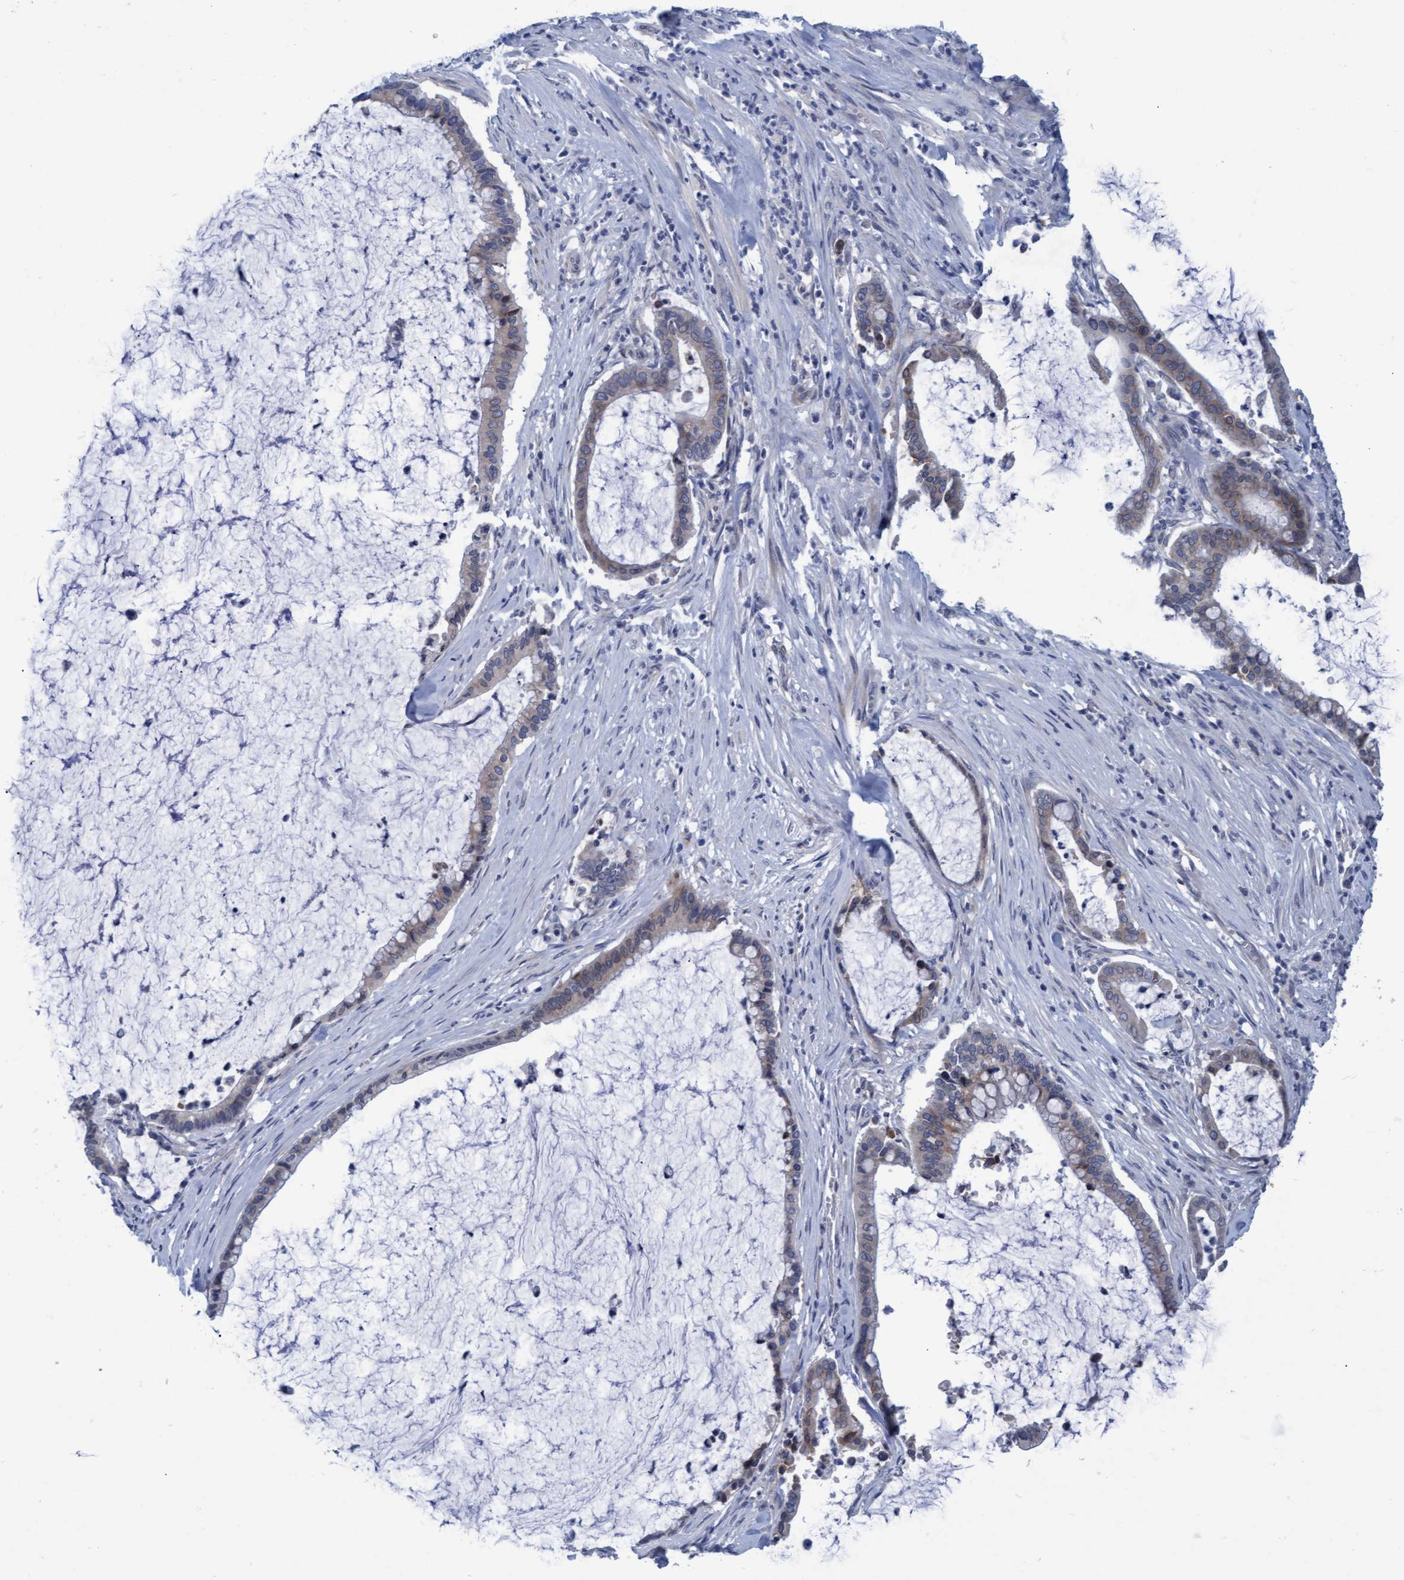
{"staining": {"intensity": "weak", "quantity": "25%-75%", "location": "cytoplasmic/membranous"}, "tissue": "pancreatic cancer", "cell_type": "Tumor cells", "image_type": "cancer", "snomed": [{"axis": "morphology", "description": "Adenocarcinoma, NOS"}, {"axis": "topography", "description": "Pancreas"}], "caption": "DAB (3,3'-diaminobenzidine) immunohistochemical staining of pancreatic adenocarcinoma demonstrates weak cytoplasmic/membranous protein expression in approximately 25%-75% of tumor cells.", "gene": "SSTR3", "patient": {"sex": "male", "age": 41}}